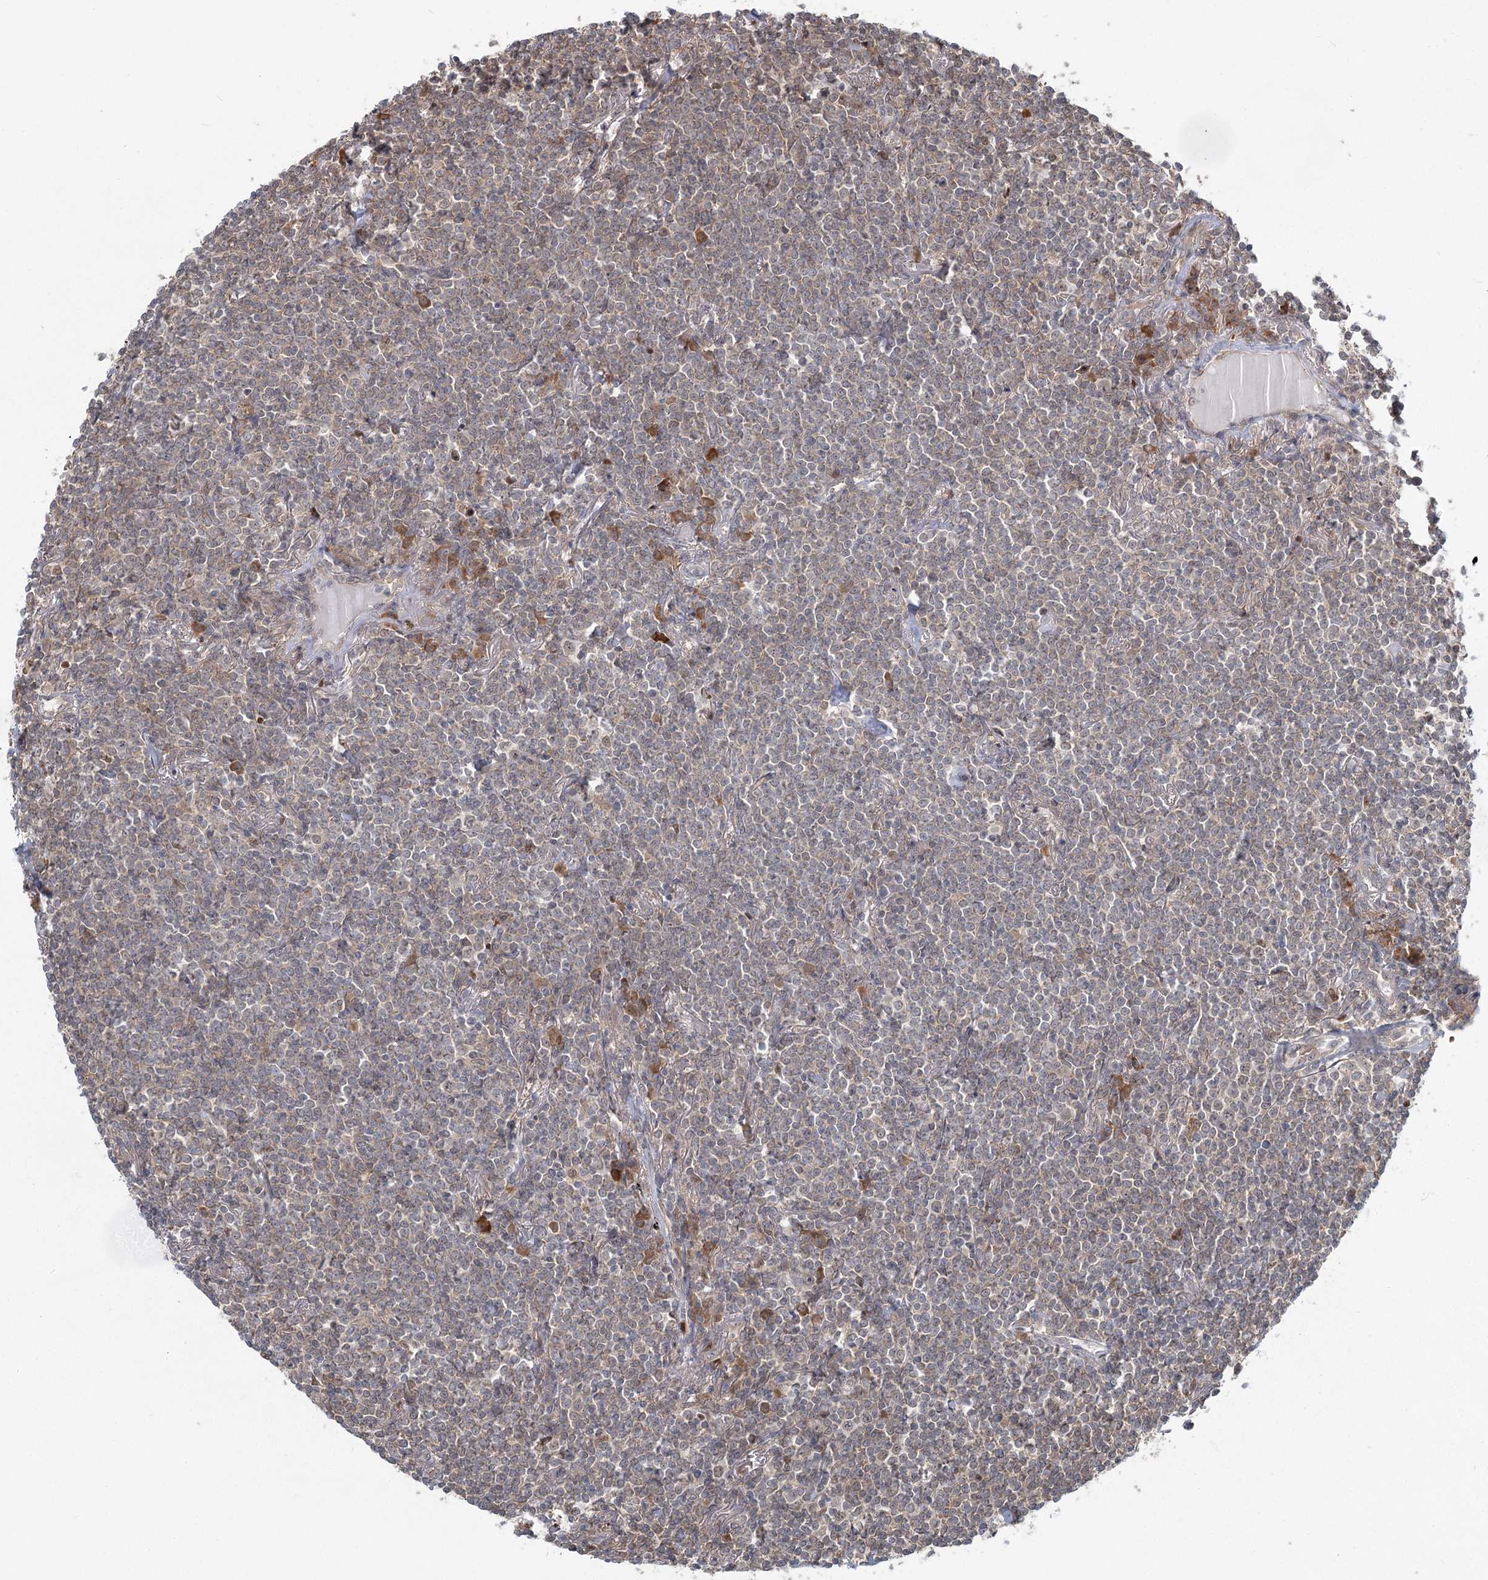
{"staining": {"intensity": "weak", "quantity": "<25%", "location": "cytoplasmic/membranous"}, "tissue": "lymphoma", "cell_type": "Tumor cells", "image_type": "cancer", "snomed": [{"axis": "morphology", "description": "Malignant lymphoma, non-Hodgkin's type, Low grade"}, {"axis": "topography", "description": "Lung"}], "caption": "There is no significant positivity in tumor cells of malignant lymphoma, non-Hodgkin's type (low-grade).", "gene": "THNSL1", "patient": {"sex": "female", "age": 71}}